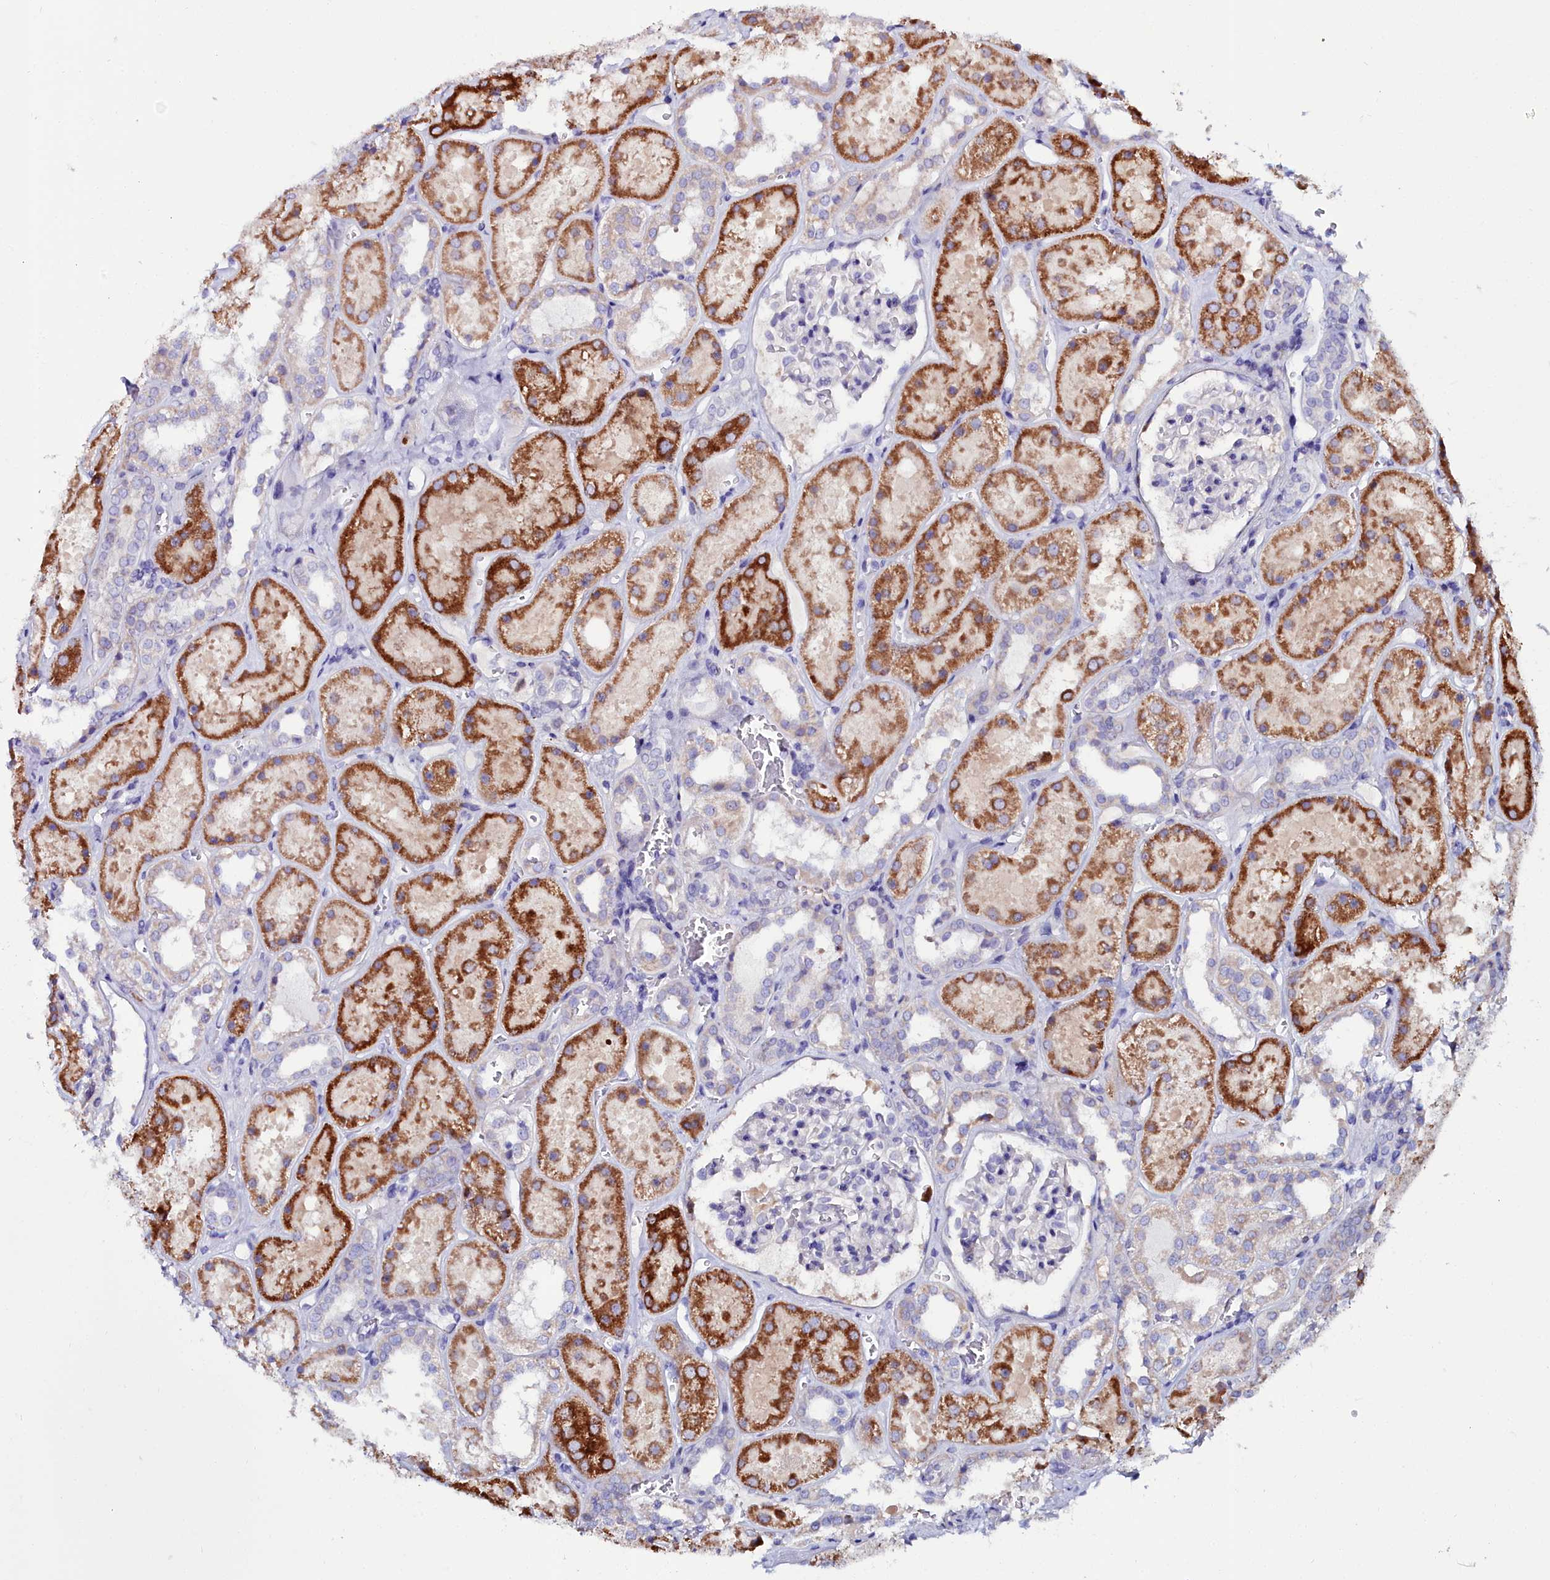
{"staining": {"intensity": "negative", "quantity": "none", "location": "none"}, "tissue": "kidney", "cell_type": "Cells in glomeruli", "image_type": "normal", "snomed": [{"axis": "morphology", "description": "Normal tissue, NOS"}, {"axis": "topography", "description": "Kidney"}], "caption": "Immunohistochemistry (IHC) image of normal kidney: human kidney stained with DAB (3,3'-diaminobenzidine) exhibits no significant protein staining in cells in glomeruli.", "gene": "SLC49A3", "patient": {"sex": "female", "age": 41}}